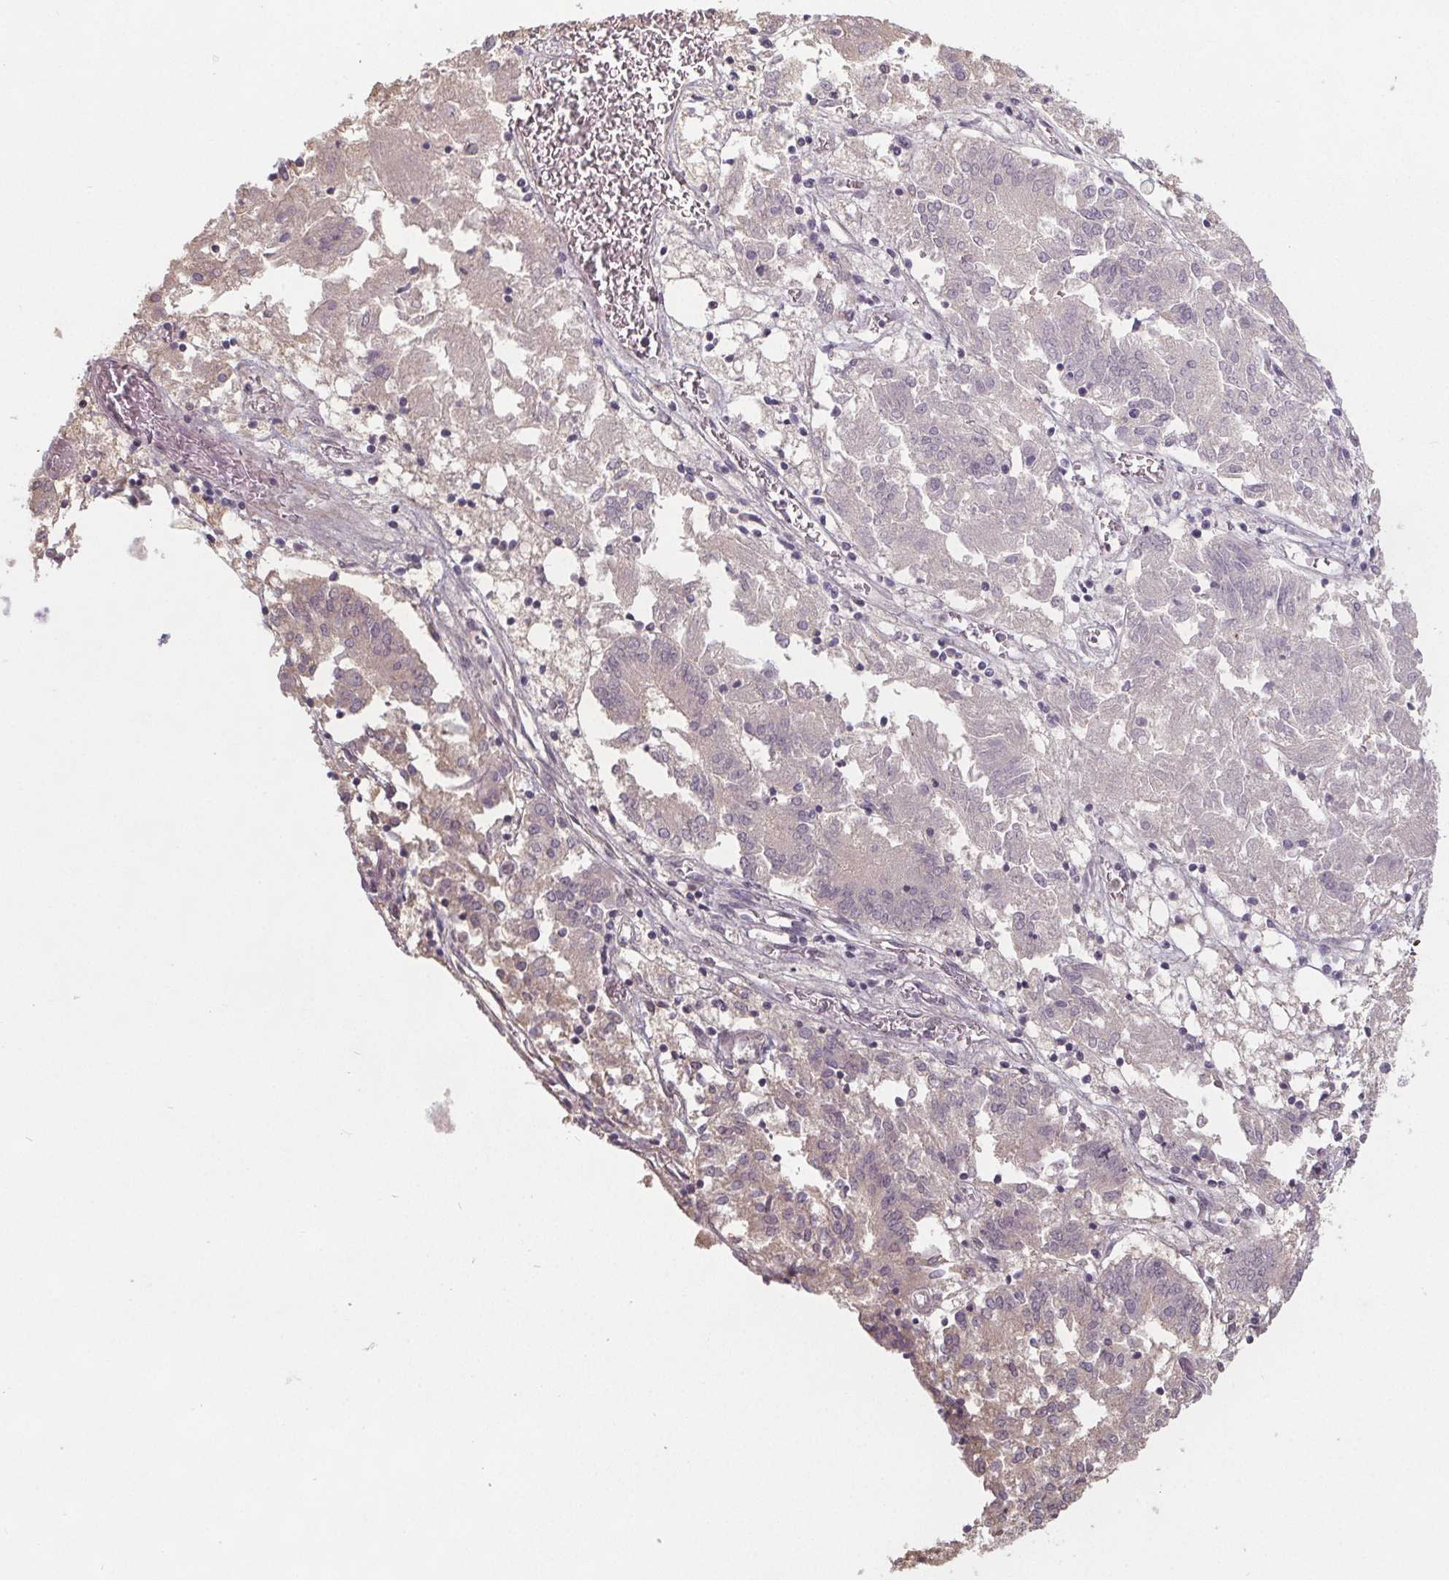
{"staining": {"intensity": "negative", "quantity": "none", "location": "none"}, "tissue": "endometrial cancer", "cell_type": "Tumor cells", "image_type": "cancer", "snomed": [{"axis": "morphology", "description": "Adenocarcinoma, NOS"}, {"axis": "topography", "description": "Endometrium"}], "caption": "Tumor cells show no significant staining in endometrial adenocarcinoma. The staining was performed using DAB to visualize the protein expression in brown, while the nuclei were stained in blue with hematoxylin (Magnification: 20x).", "gene": "SLC26A2", "patient": {"sex": "female", "age": 54}}